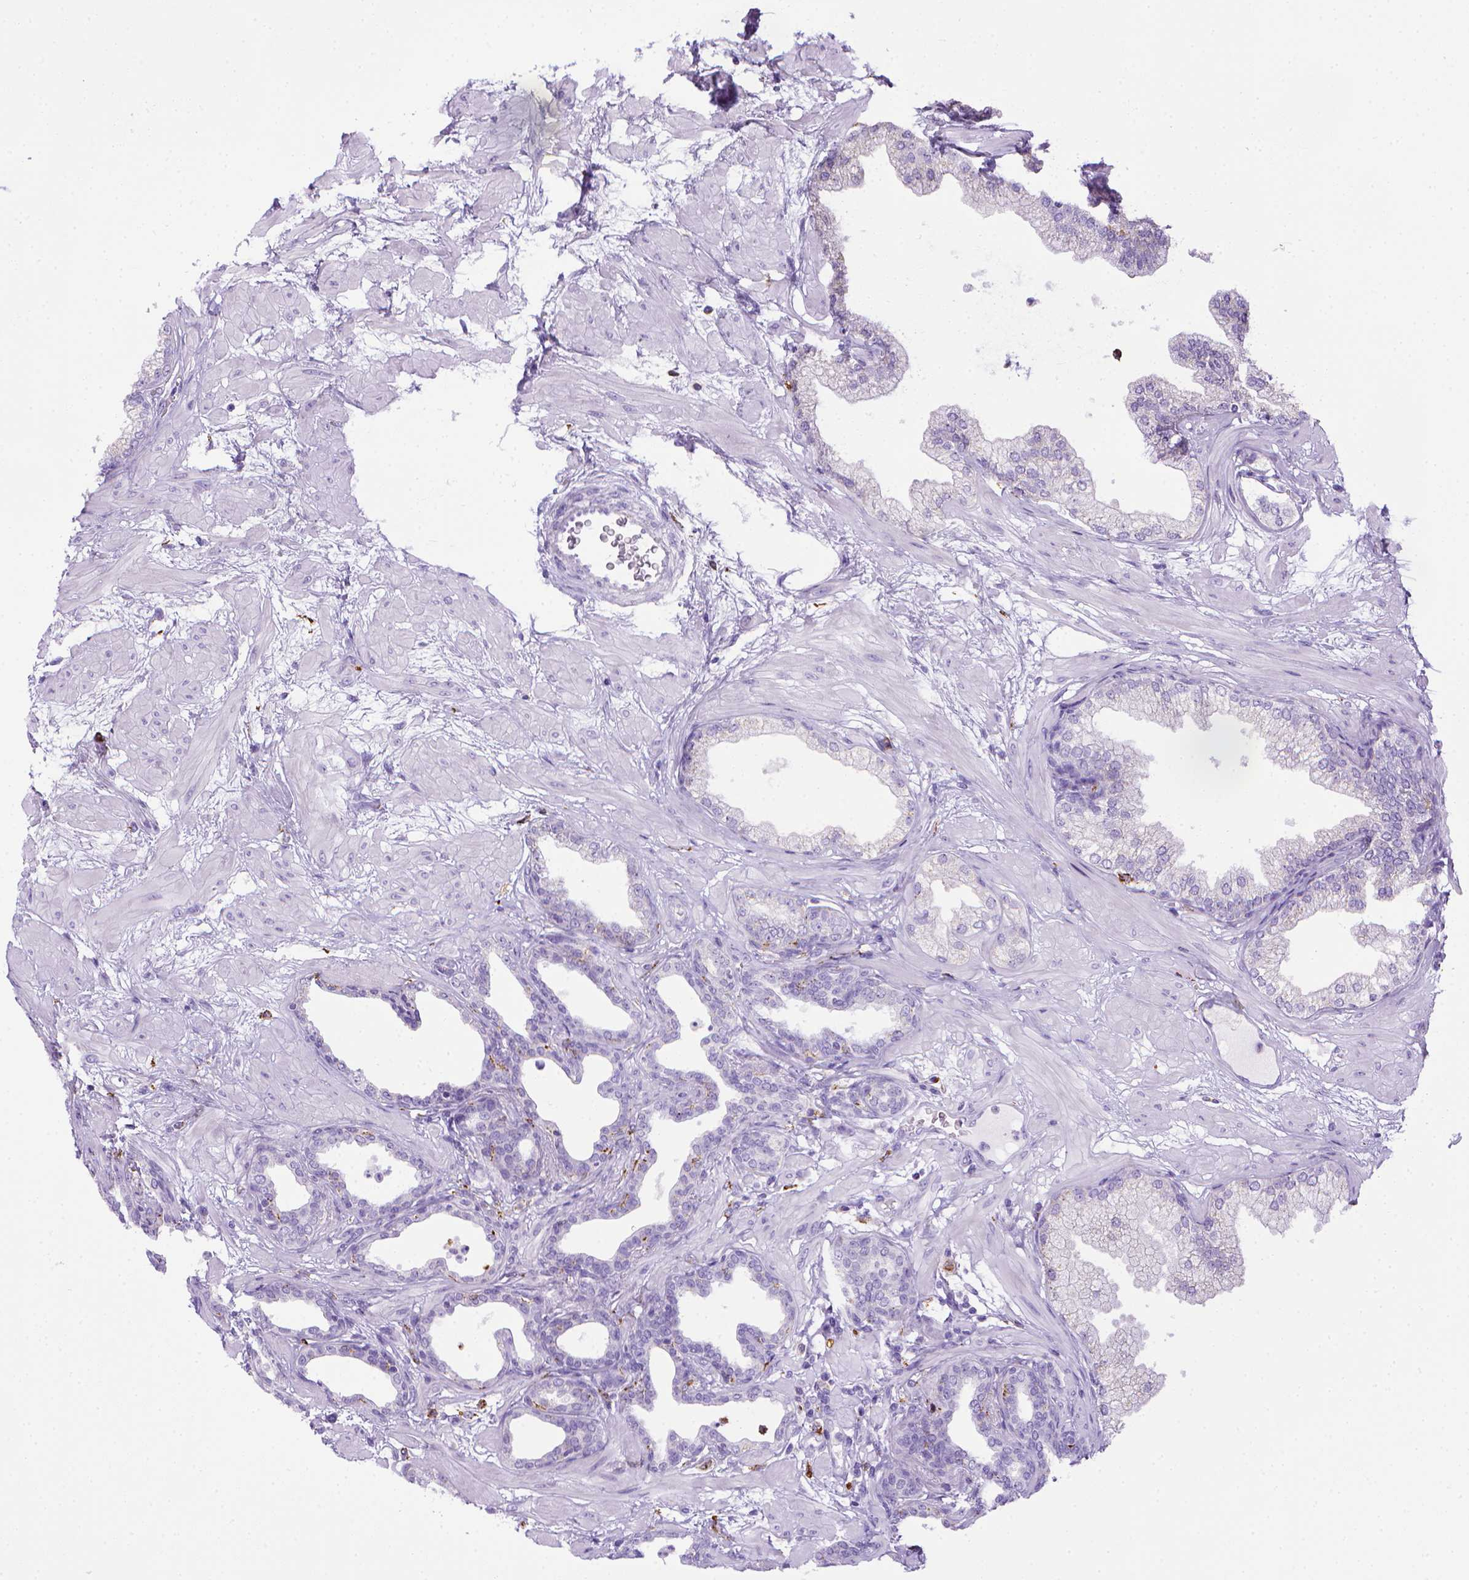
{"staining": {"intensity": "negative", "quantity": "none", "location": "none"}, "tissue": "prostate", "cell_type": "Glandular cells", "image_type": "normal", "snomed": [{"axis": "morphology", "description": "Normal tissue, NOS"}, {"axis": "topography", "description": "Prostate"}], "caption": "IHC photomicrograph of normal prostate: human prostate stained with DAB (3,3'-diaminobenzidine) exhibits no significant protein staining in glandular cells.", "gene": "CD68", "patient": {"sex": "male", "age": 37}}